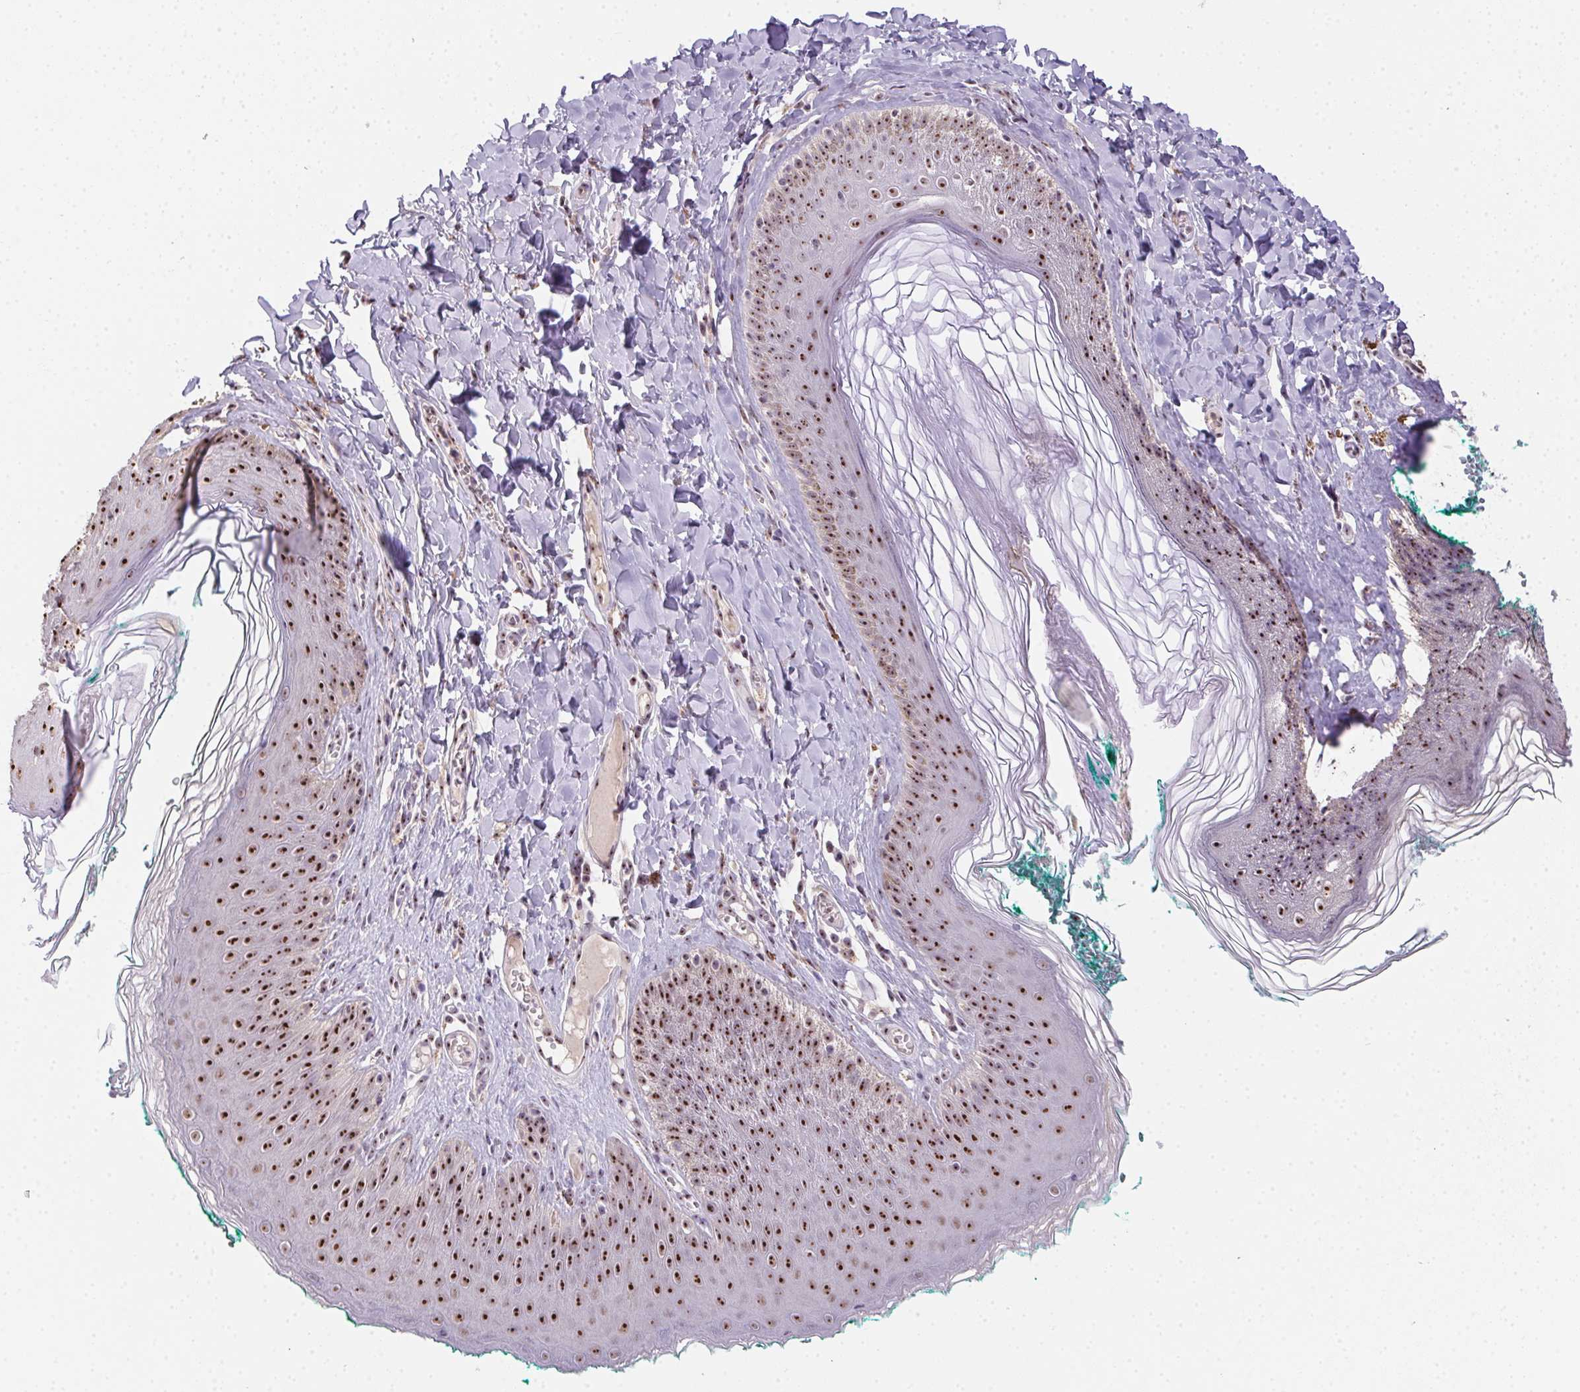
{"staining": {"intensity": "moderate", "quantity": ">75%", "location": "nuclear"}, "tissue": "skin", "cell_type": "Epidermal cells", "image_type": "normal", "snomed": [{"axis": "morphology", "description": "Normal tissue, NOS"}, {"axis": "topography", "description": "Vulva"}, {"axis": "topography", "description": "Peripheral nerve tissue"}], "caption": "The photomicrograph demonstrates staining of benign skin, revealing moderate nuclear protein expression (brown color) within epidermal cells. (DAB IHC with brightfield microscopy, high magnification).", "gene": "BATF2", "patient": {"sex": "female", "age": 66}}